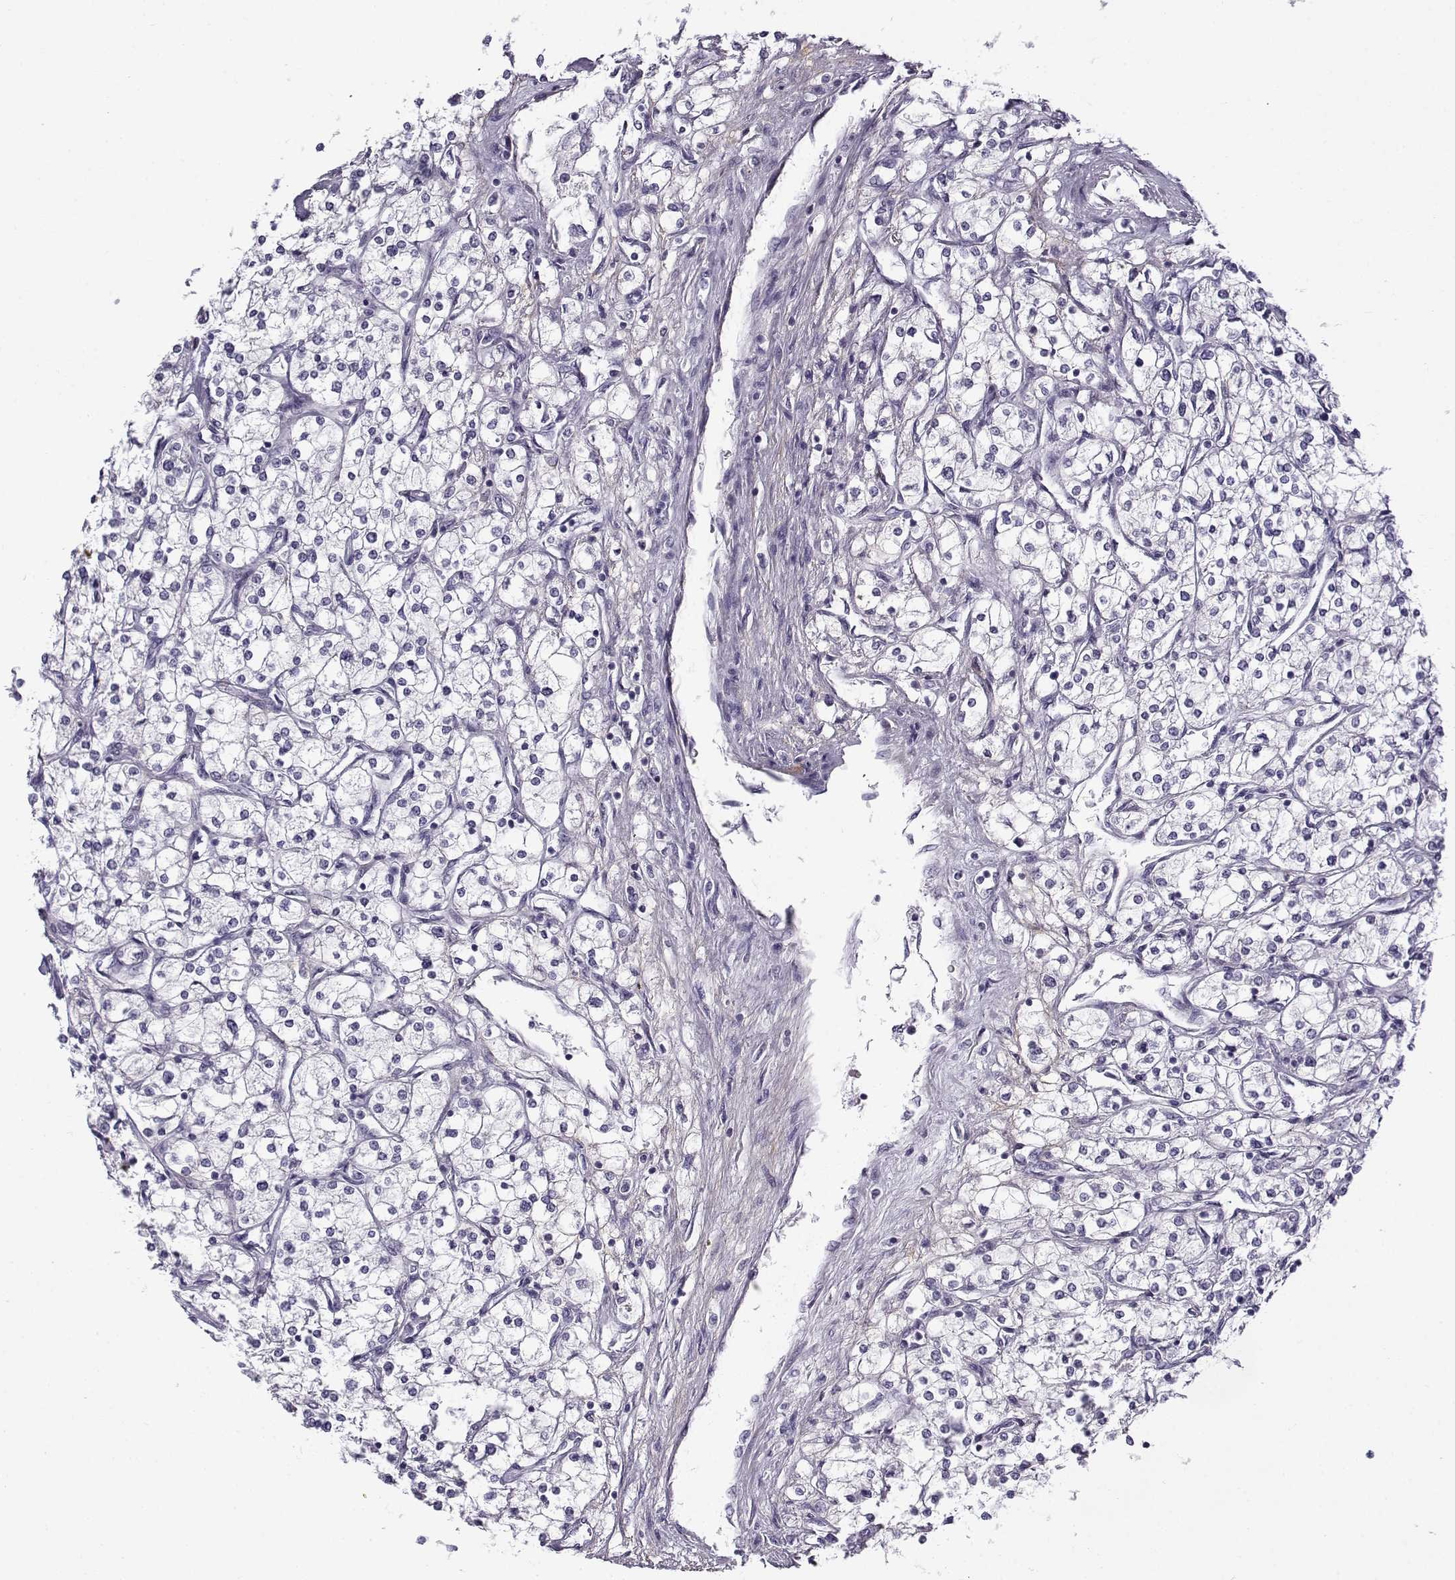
{"staining": {"intensity": "negative", "quantity": "none", "location": "none"}, "tissue": "renal cancer", "cell_type": "Tumor cells", "image_type": "cancer", "snomed": [{"axis": "morphology", "description": "Adenocarcinoma, NOS"}, {"axis": "topography", "description": "Kidney"}], "caption": "High magnification brightfield microscopy of renal cancer (adenocarcinoma) stained with DAB (3,3'-diaminobenzidine) (brown) and counterstained with hematoxylin (blue): tumor cells show no significant expression.", "gene": "GTSF1L", "patient": {"sex": "male", "age": 80}}